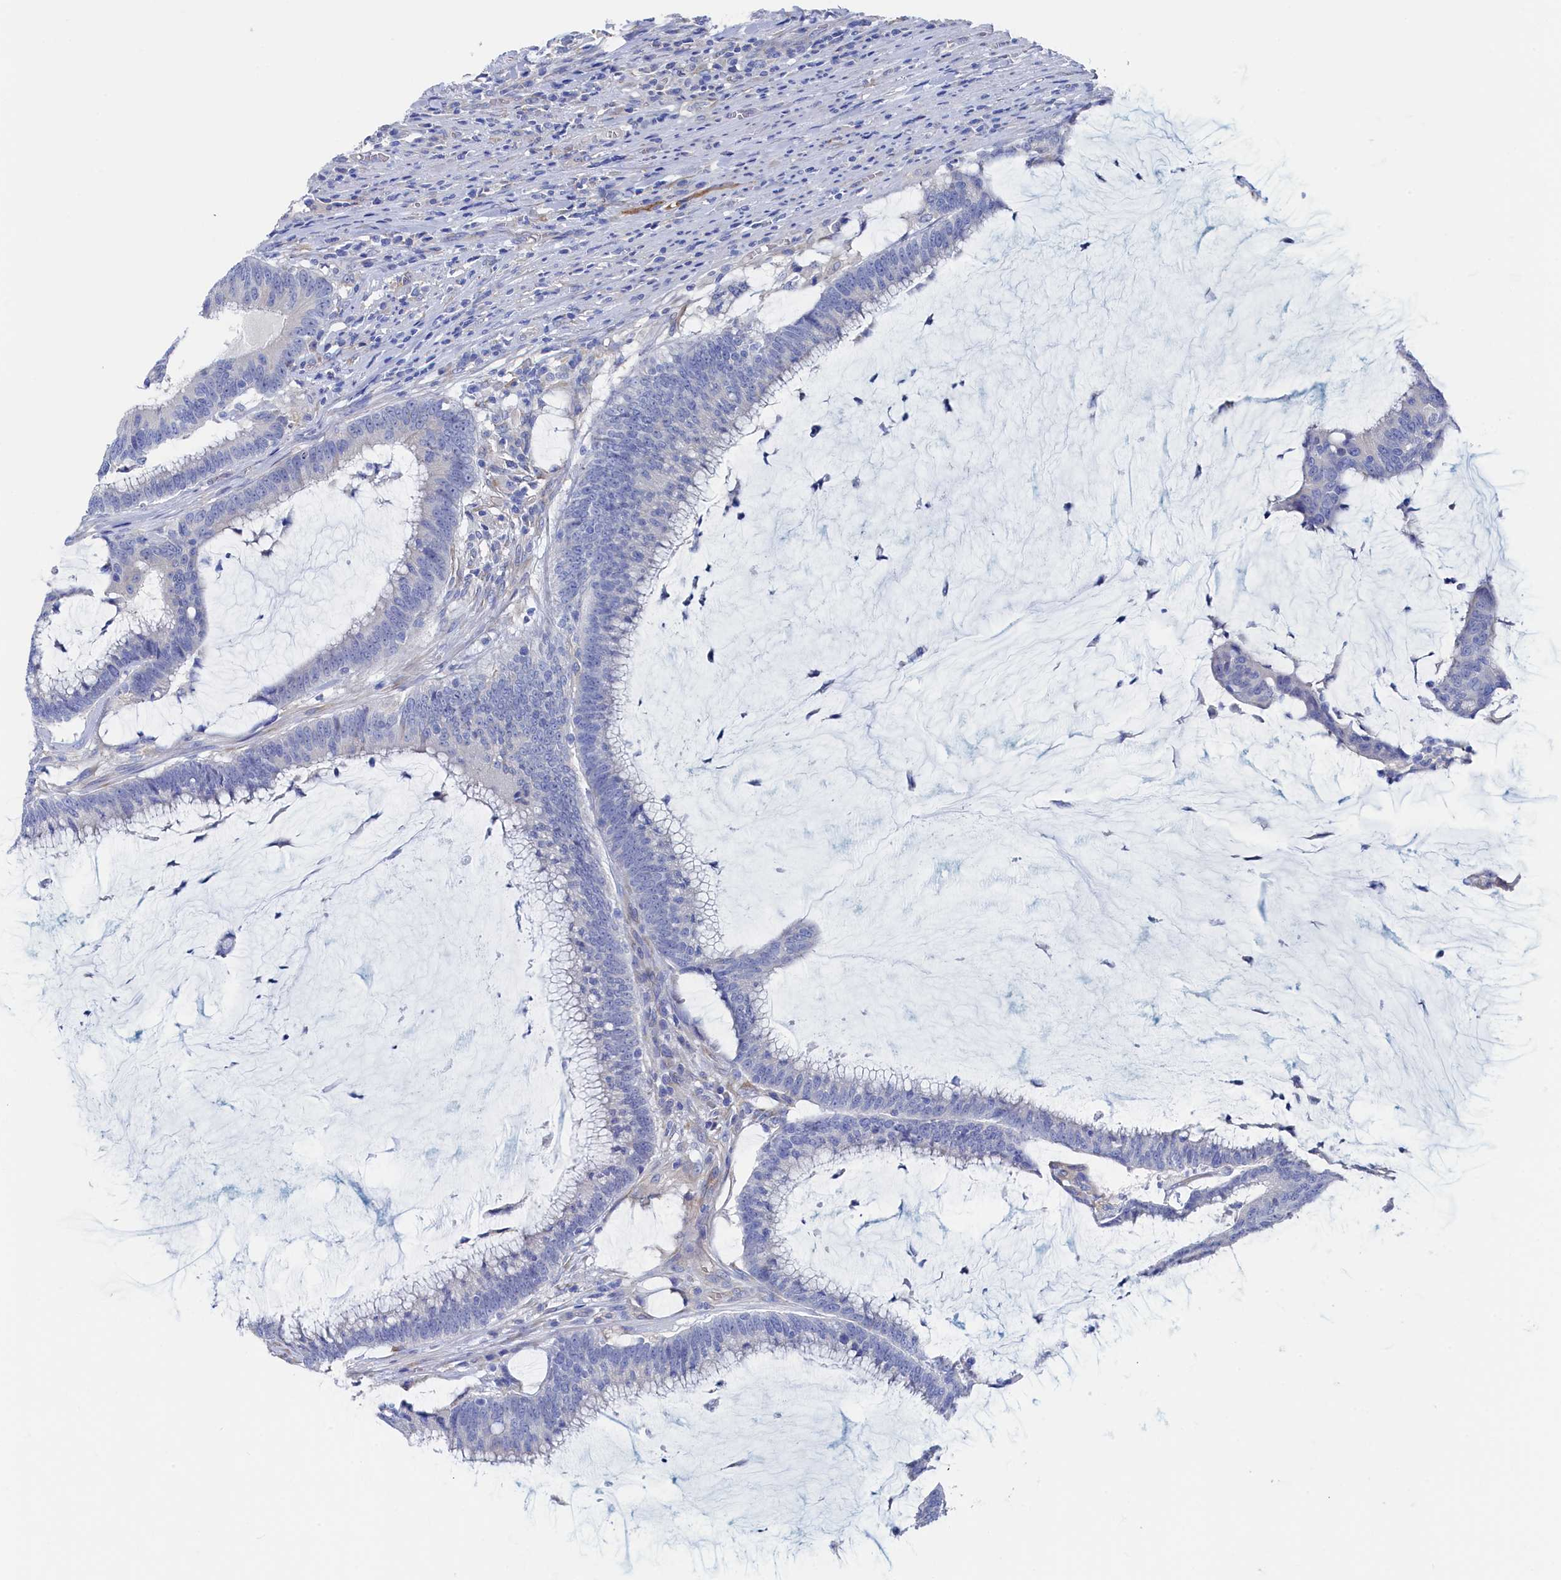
{"staining": {"intensity": "negative", "quantity": "none", "location": "none"}, "tissue": "colorectal cancer", "cell_type": "Tumor cells", "image_type": "cancer", "snomed": [{"axis": "morphology", "description": "Adenocarcinoma, NOS"}, {"axis": "topography", "description": "Rectum"}], "caption": "Histopathology image shows no protein staining in tumor cells of colorectal cancer (adenocarcinoma) tissue.", "gene": "TMOD2", "patient": {"sex": "female", "age": 77}}